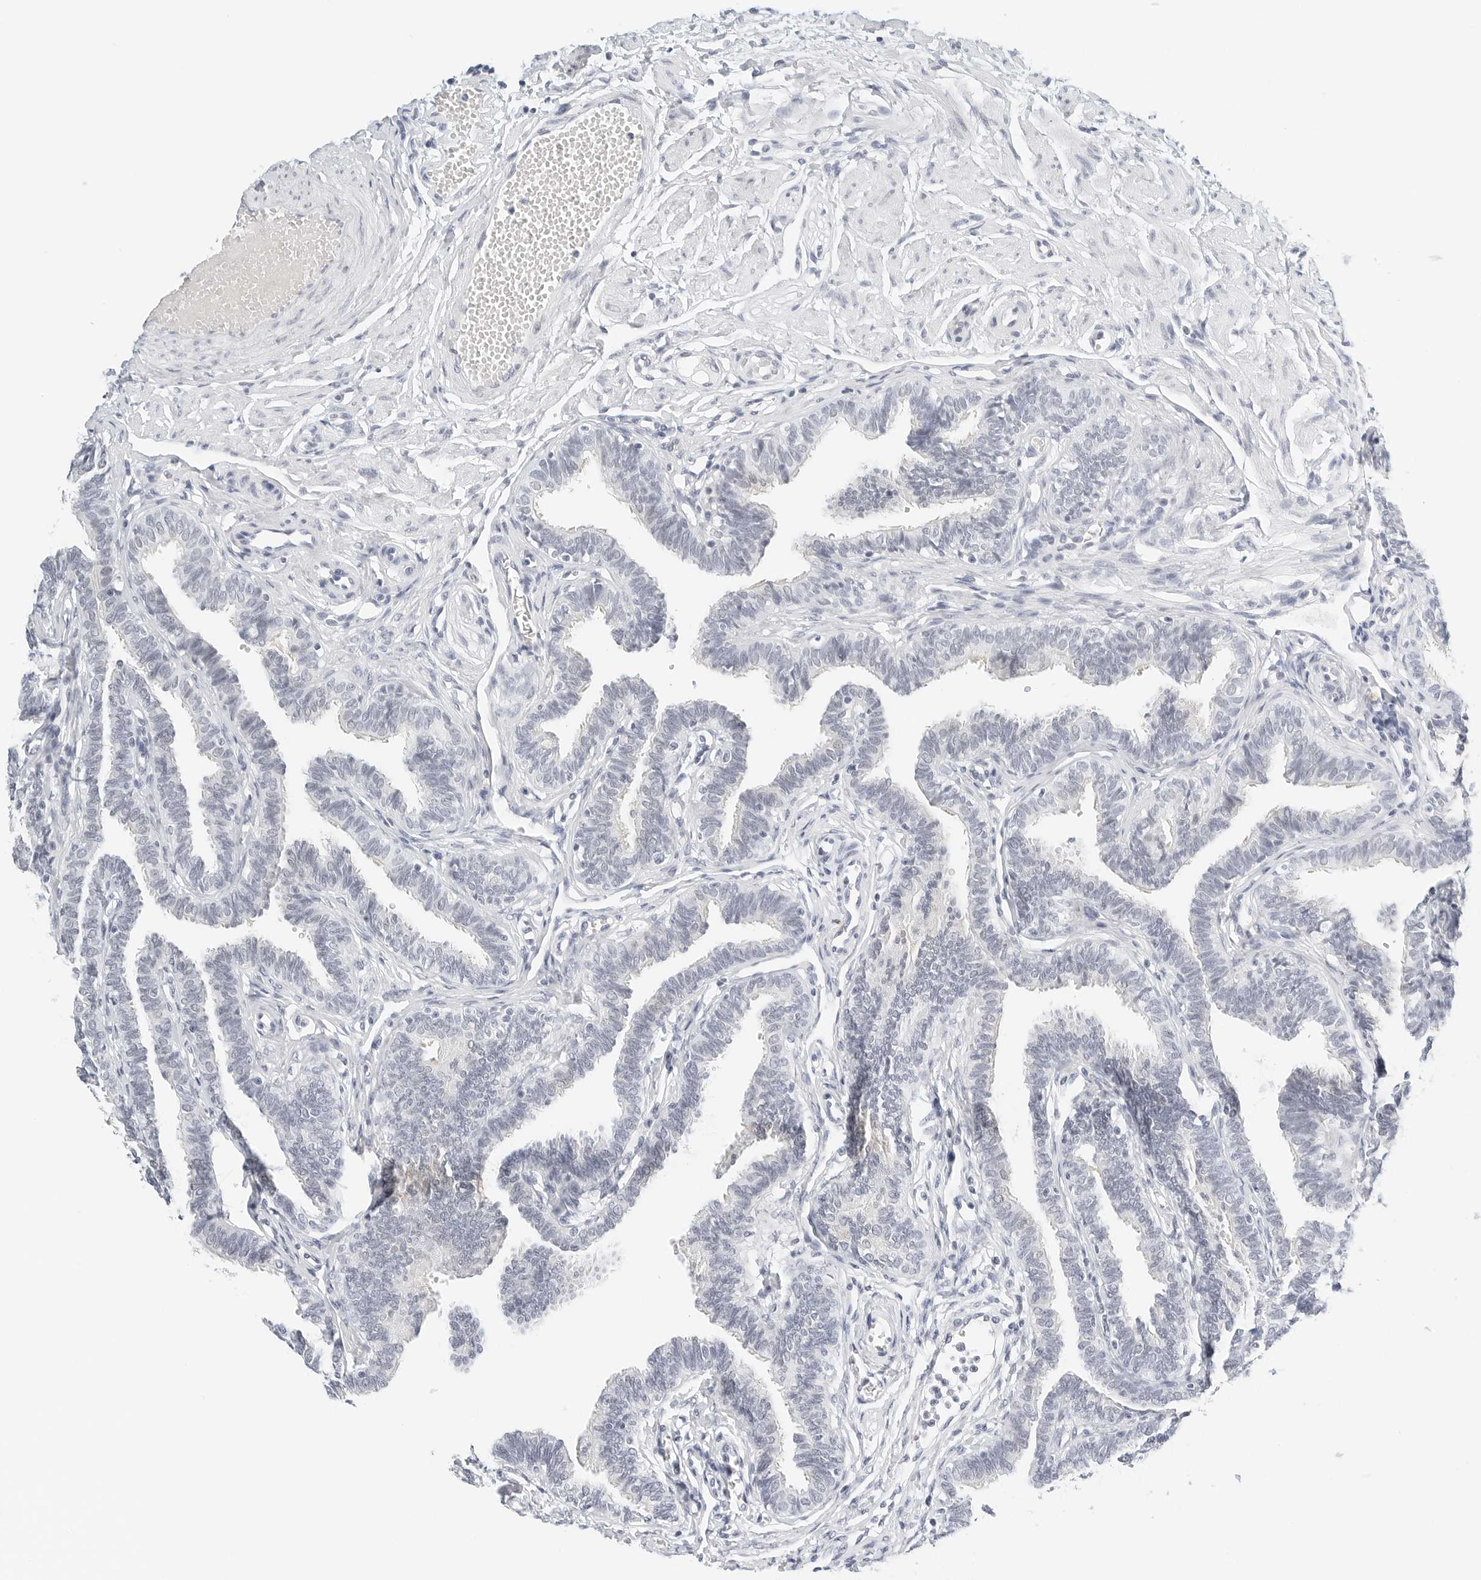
{"staining": {"intensity": "negative", "quantity": "none", "location": "none"}, "tissue": "fallopian tube", "cell_type": "Glandular cells", "image_type": "normal", "snomed": [{"axis": "morphology", "description": "Normal tissue, NOS"}, {"axis": "topography", "description": "Fallopian tube"}, {"axis": "topography", "description": "Ovary"}], "caption": "A high-resolution photomicrograph shows immunohistochemistry (IHC) staining of normal fallopian tube, which shows no significant positivity in glandular cells.", "gene": "CD22", "patient": {"sex": "female", "age": 23}}